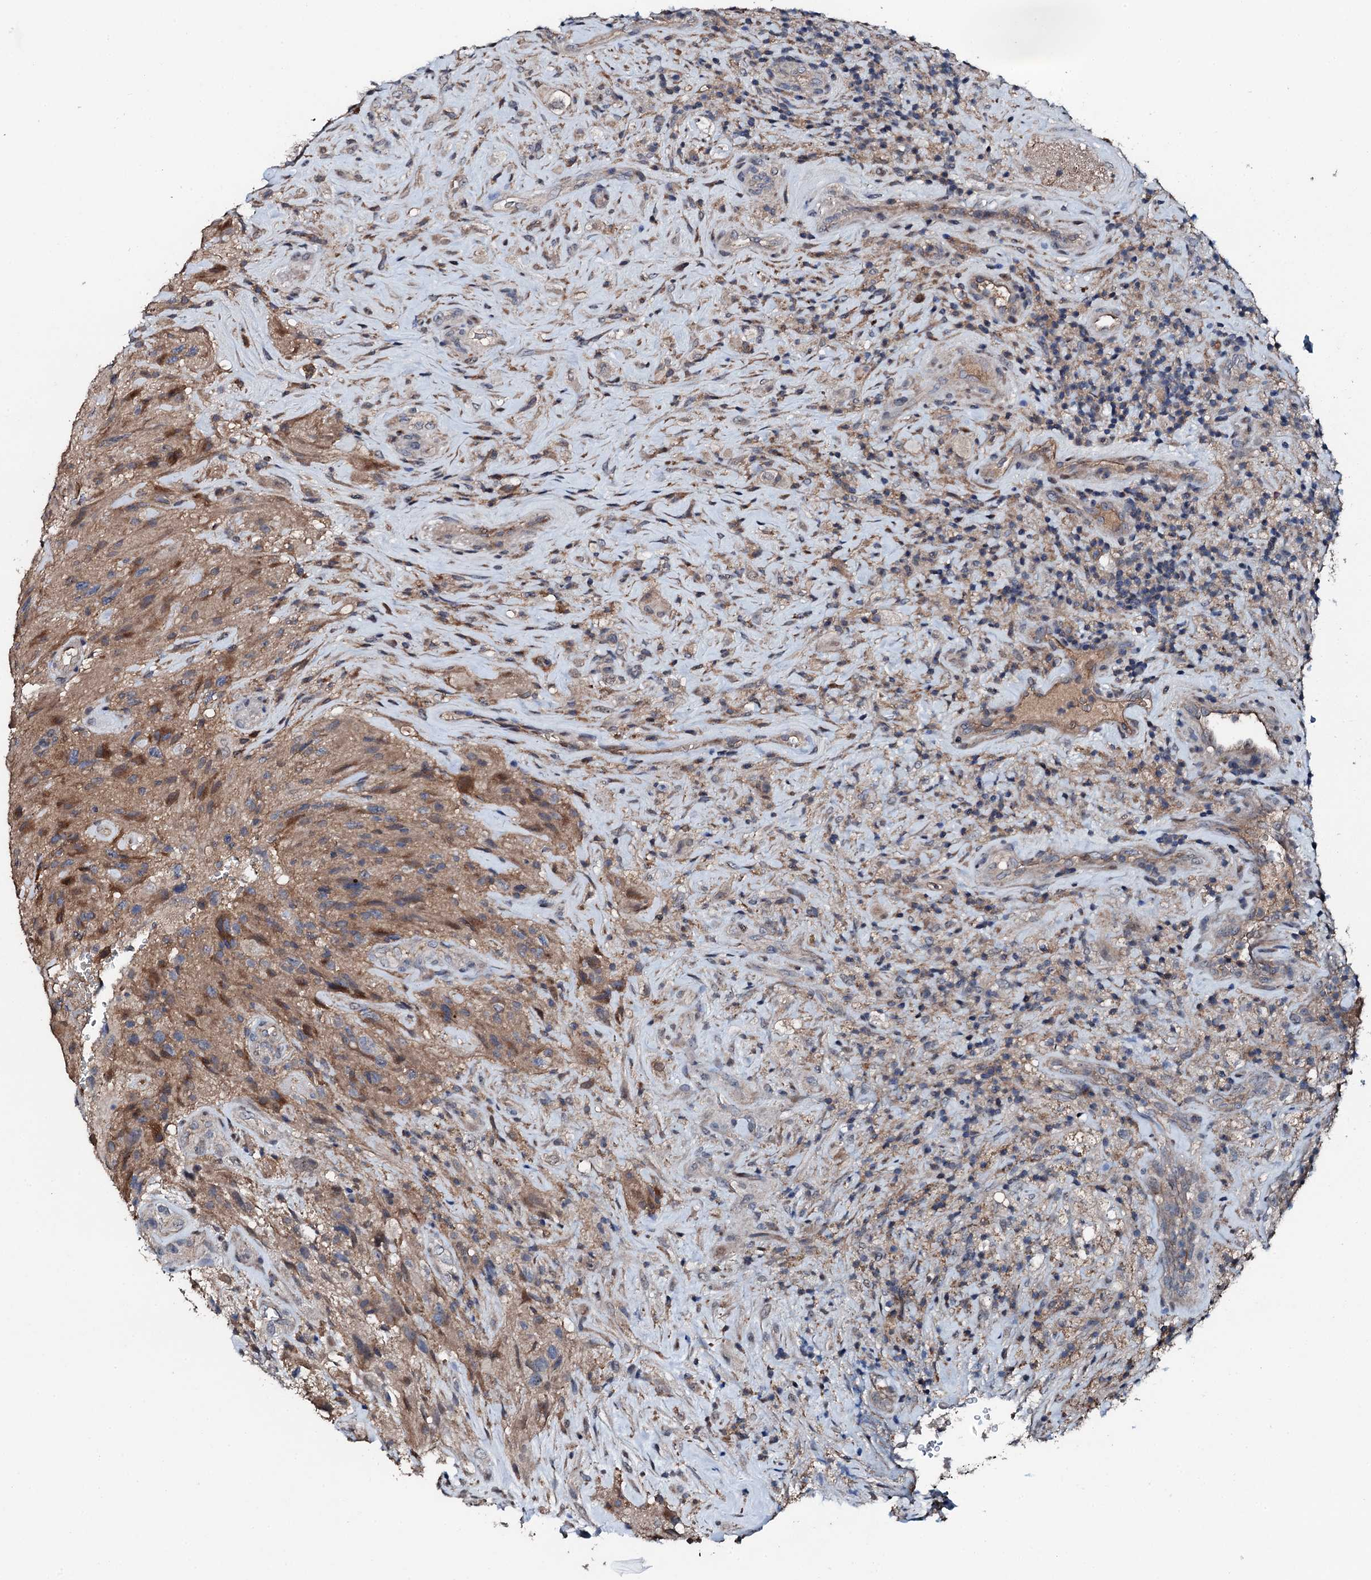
{"staining": {"intensity": "negative", "quantity": "none", "location": "none"}, "tissue": "glioma", "cell_type": "Tumor cells", "image_type": "cancer", "snomed": [{"axis": "morphology", "description": "Glioma, malignant, High grade"}, {"axis": "topography", "description": "Brain"}], "caption": "This is an immunohistochemistry histopathology image of human malignant high-grade glioma. There is no positivity in tumor cells.", "gene": "FLYWCH1", "patient": {"sex": "male", "age": 69}}